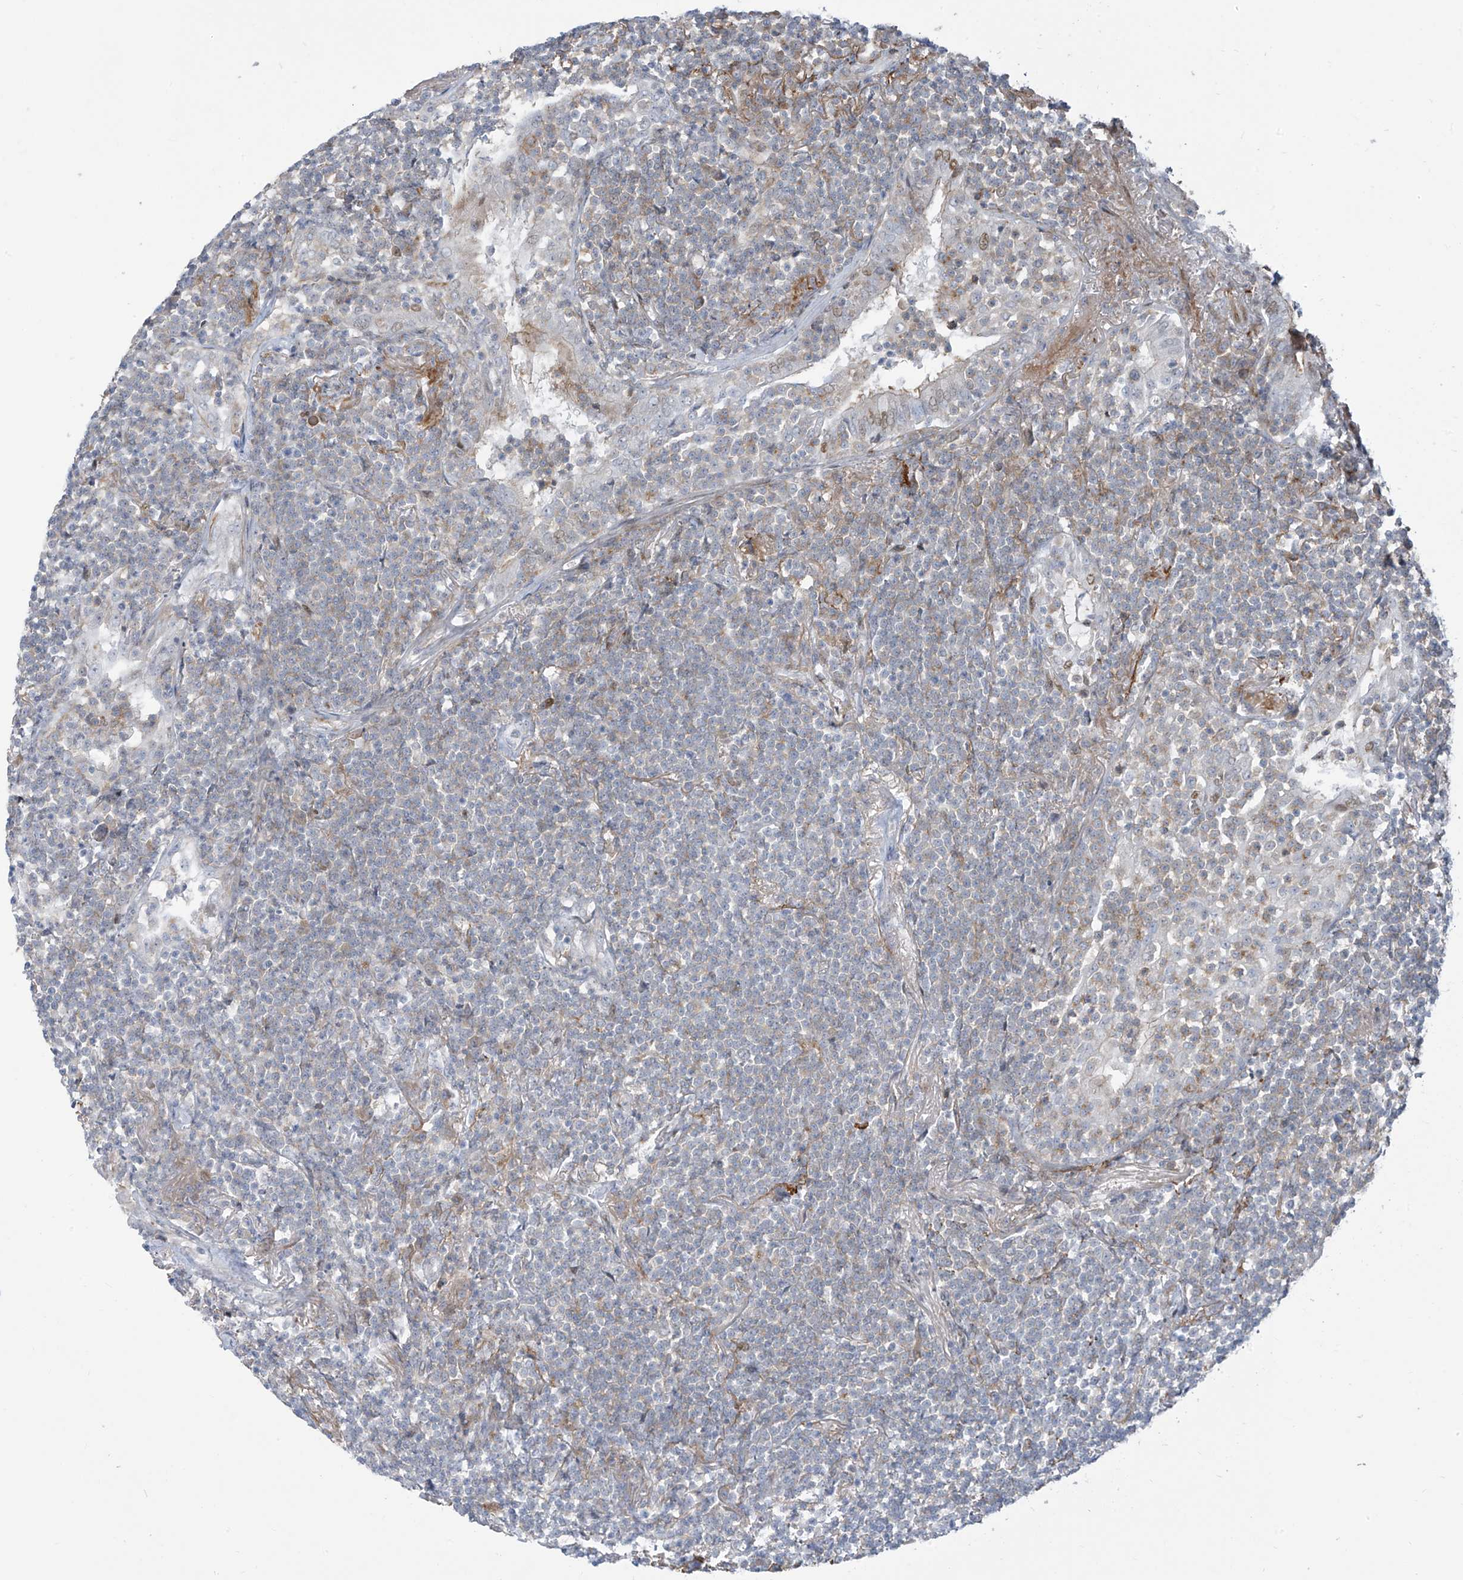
{"staining": {"intensity": "negative", "quantity": "none", "location": "none"}, "tissue": "lymphoma", "cell_type": "Tumor cells", "image_type": "cancer", "snomed": [{"axis": "morphology", "description": "Malignant lymphoma, non-Hodgkin's type, Low grade"}, {"axis": "topography", "description": "Lung"}], "caption": "There is no significant expression in tumor cells of low-grade malignant lymphoma, non-Hodgkin's type.", "gene": "LIN9", "patient": {"sex": "female", "age": 71}}